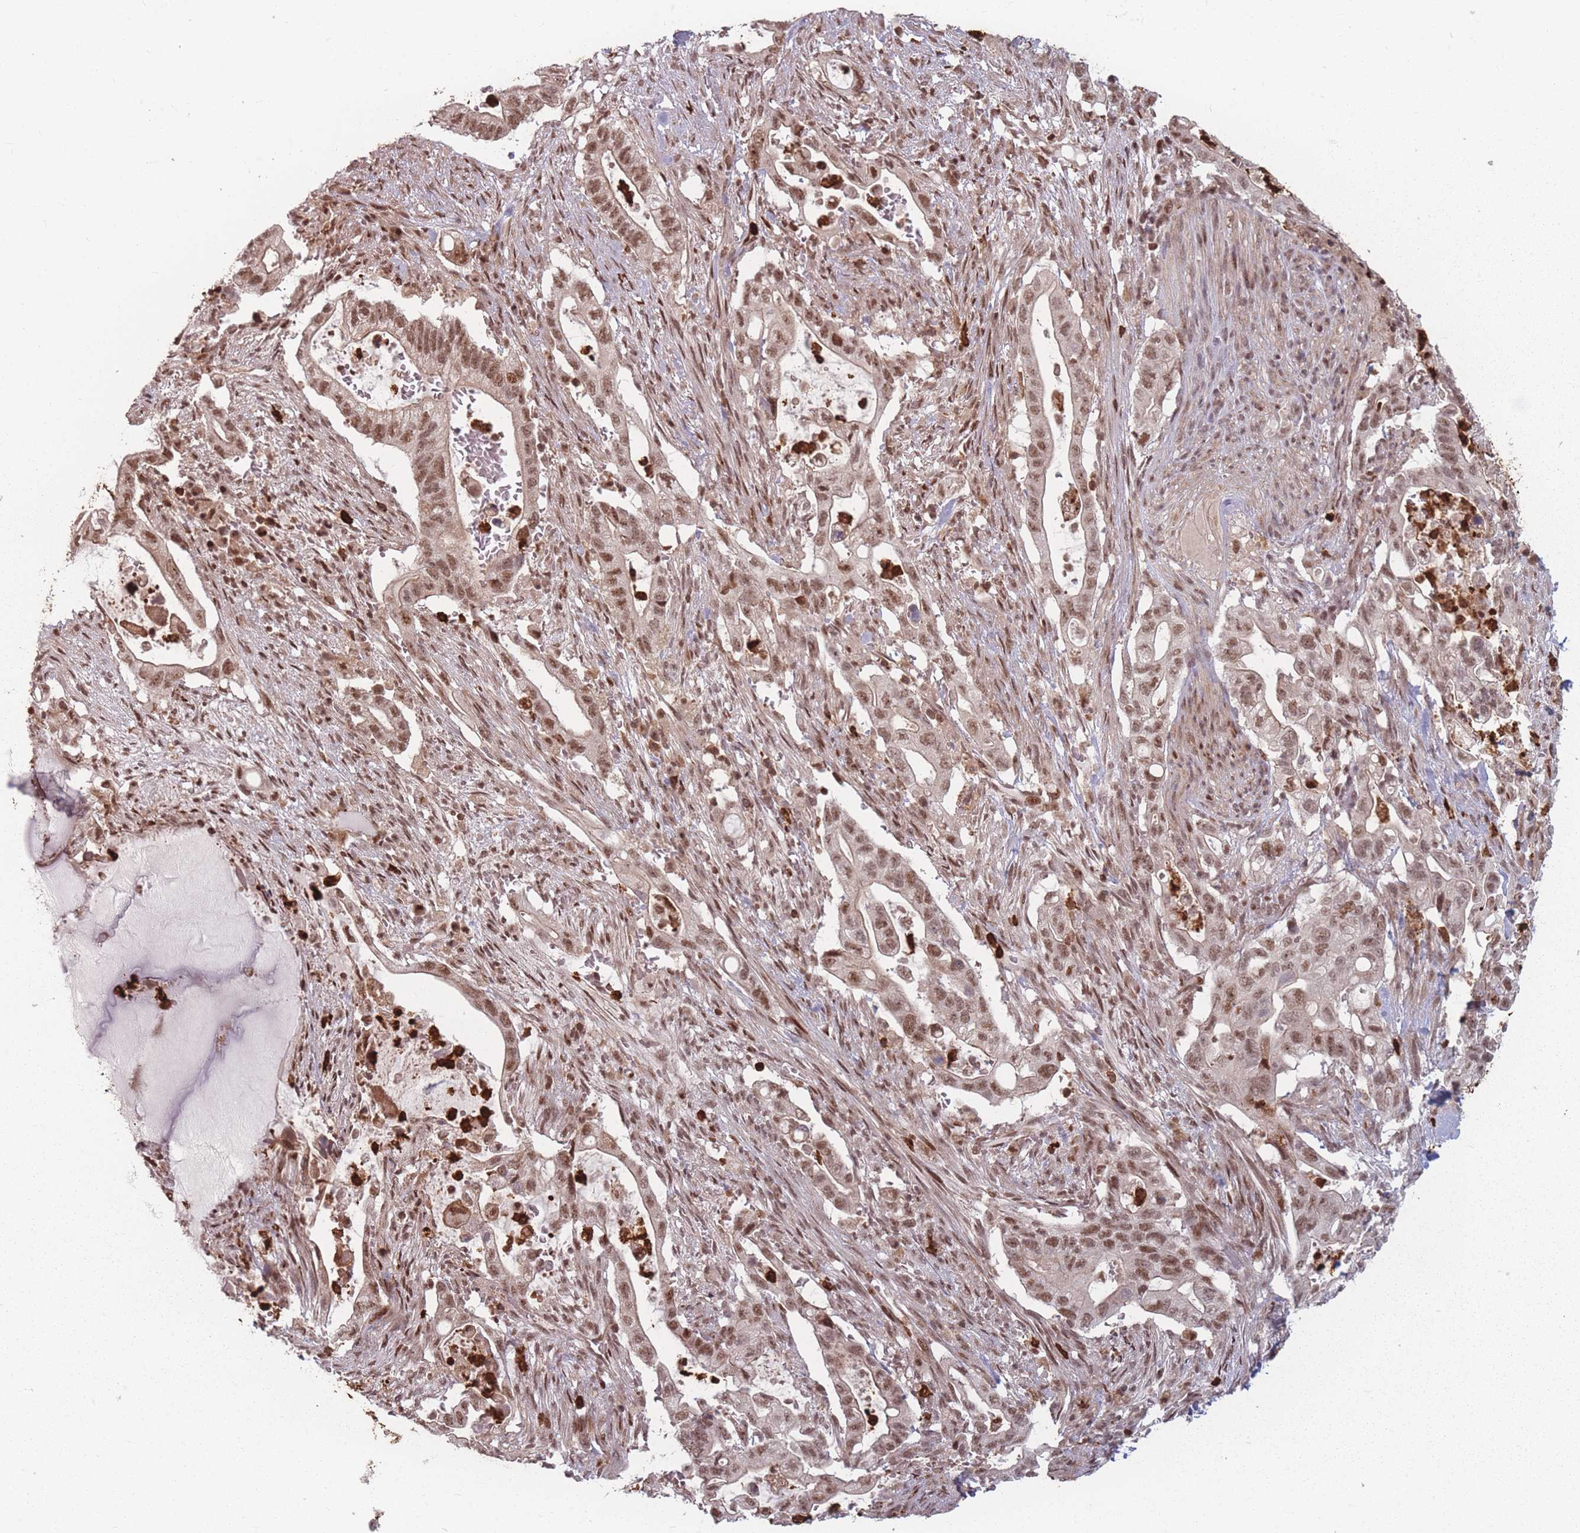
{"staining": {"intensity": "moderate", "quantity": ">75%", "location": "nuclear"}, "tissue": "pancreatic cancer", "cell_type": "Tumor cells", "image_type": "cancer", "snomed": [{"axis": "morphology", "description": "Adenocarcinoma, NOS"}, {"axis": "topography", "description": "Pancreas"}], "caption": "DAB (3,3'-diaminobenzidine) immunohistochemical staining of pancreatic adenocarcinoma shows moderate nuclear protein positivity in approximately >75% of tumor cells. The staining was performed using DAB to visualize the protein expression in brown, while the nuclei were stained in blue with hematoxylin (Magnification: 20x).", "gene": "WDR55", "patient": {"sex": "female", "age": 72}}